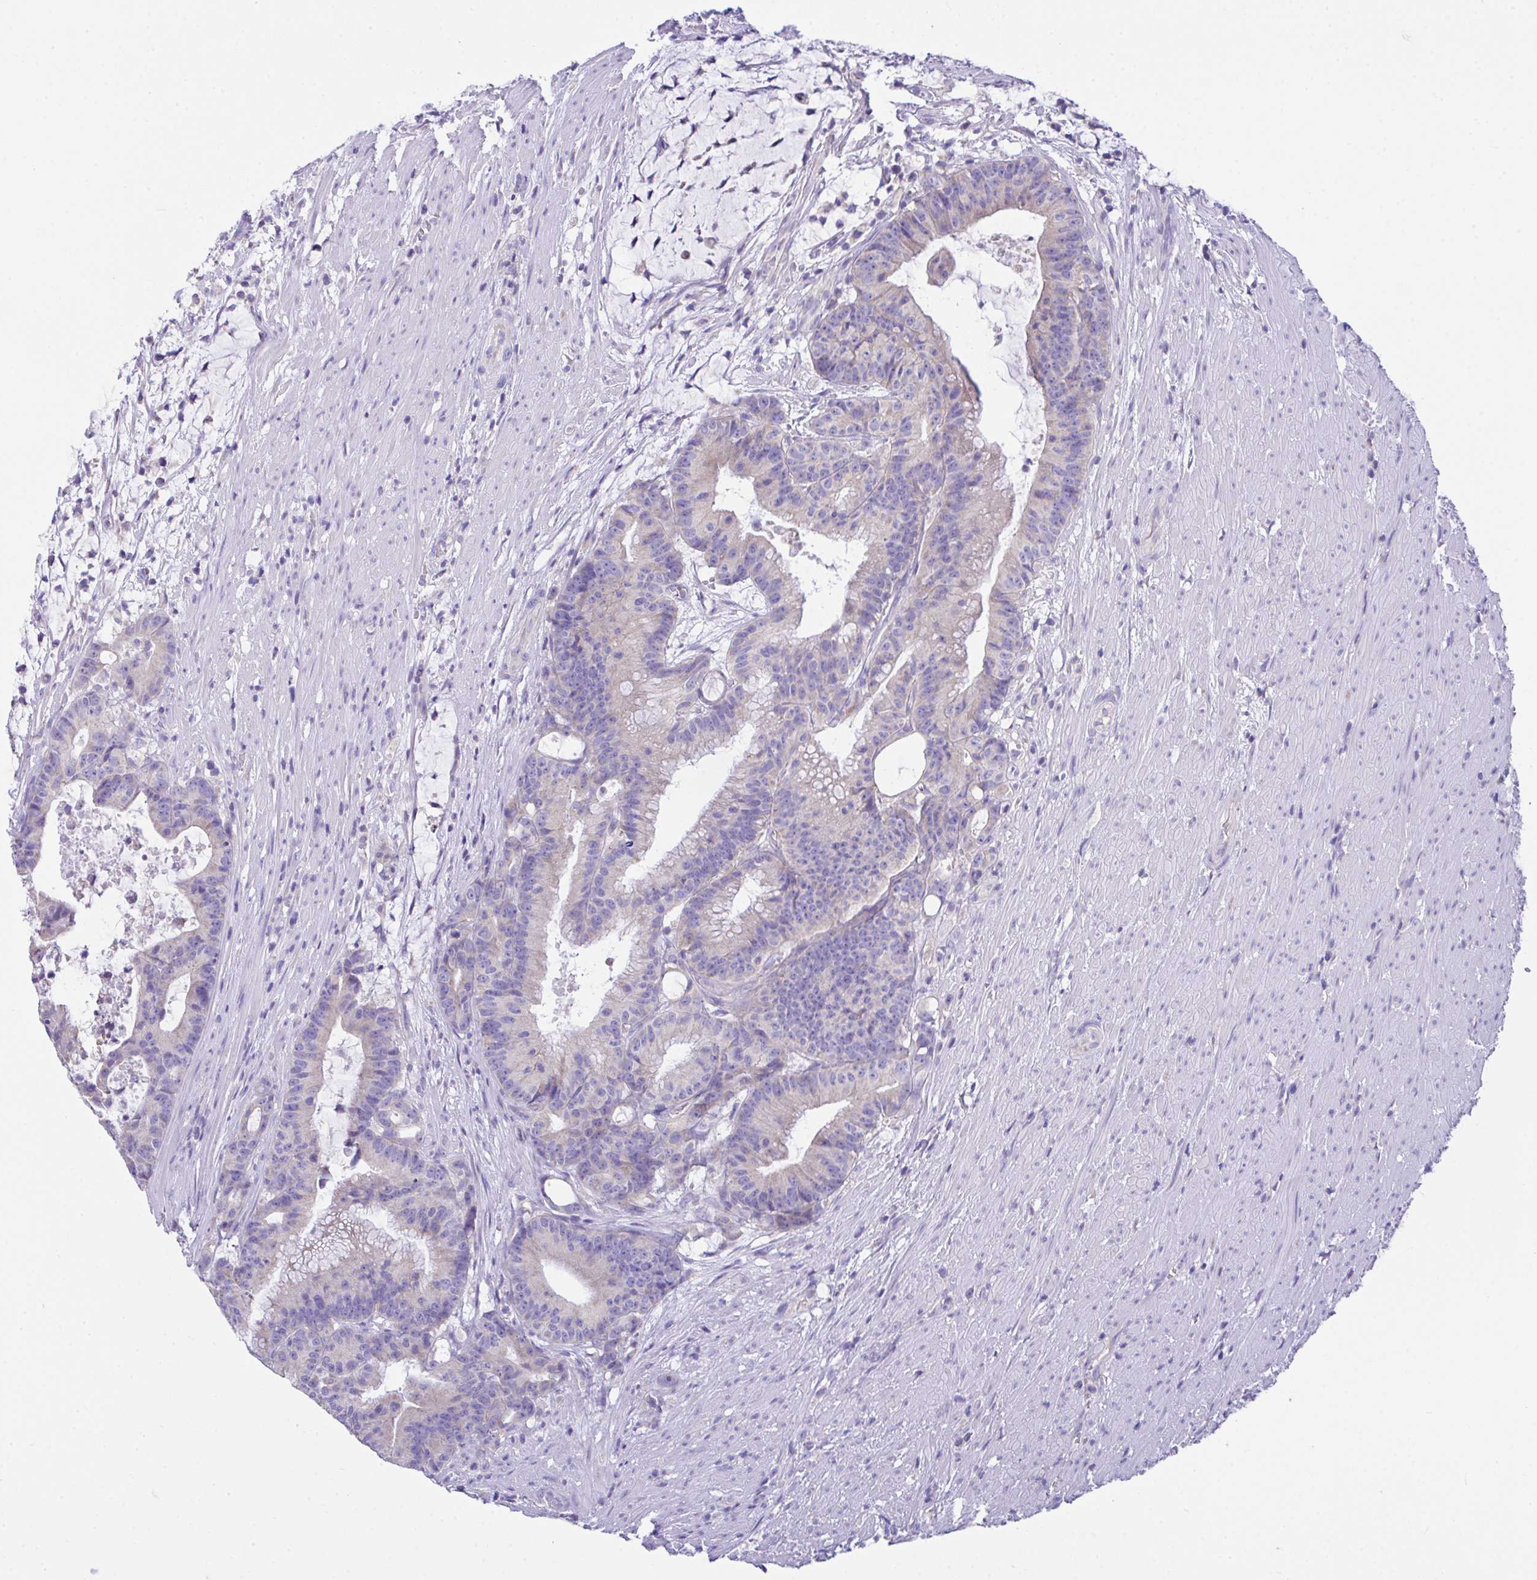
{"staining": {"intensity": "strong", "quantity": "25%-75%", "location": "cytoplasmic/membranous"}, "tissue": "colorectal cancer", "cell_type": "Tumor cells", "image_type": "cancer", "snomed": [{"axis": "morphology", "description": "Adenocarcinoma, NOS"}, {"axis": "topography", "description": "Colon"}], "caption": "A high amount of strong cytoplasmic/membranous staining is appreciated in about 25%-75% of tumor cells in colorectal adenocarcinoma tissue.", "gene": "NLRP8", "patient": {"sex": "female", "age": 78}}